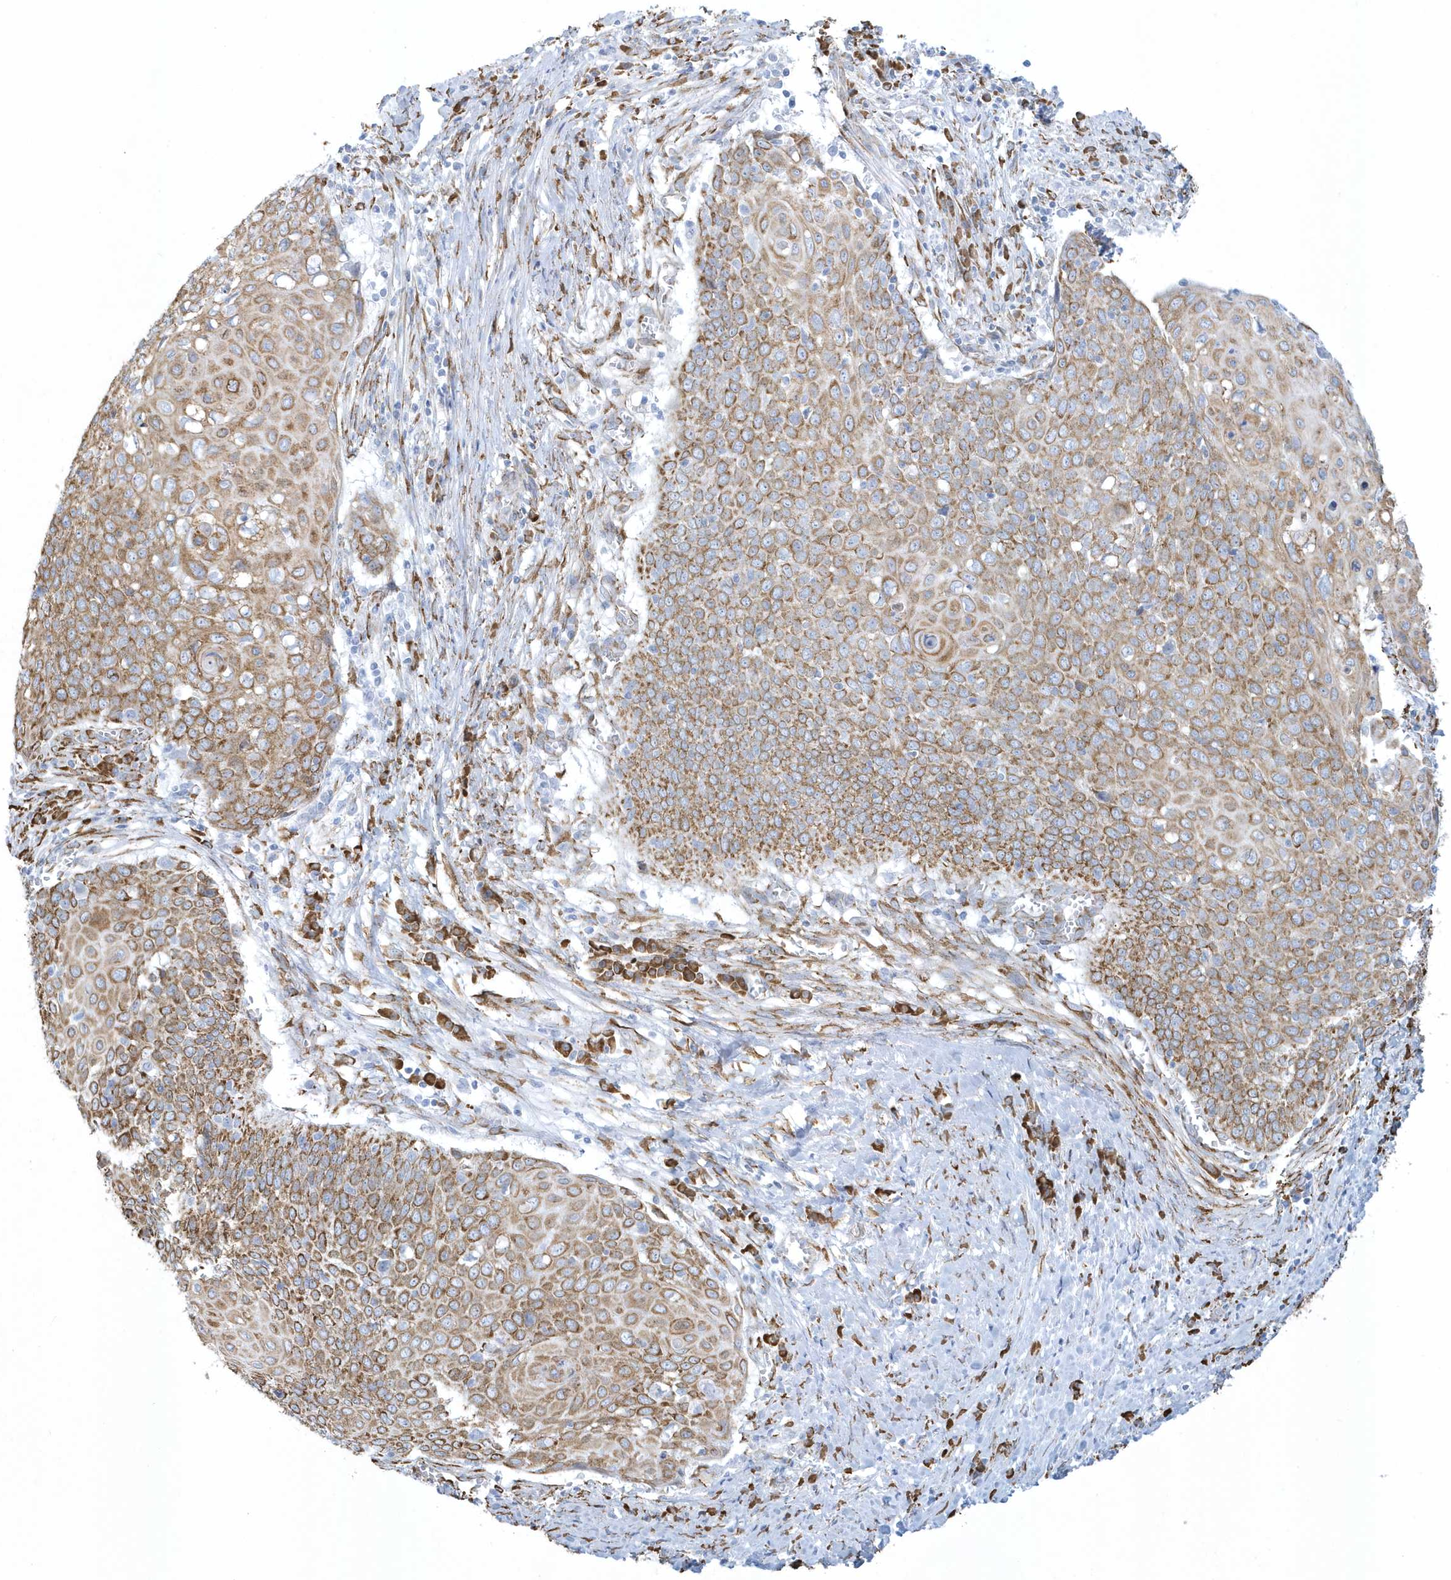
{"staining": {"intensity": "moderate", "quantity": ">75%", "location": "cytoplasmic/membranous"}, "tissue": "cervical cancer", "cell_type": "Tumor cells", "image_type": "cancer", "snomed": [{"axis": "morphology", "description": "Squamous cell carcinoma, NOS"}, {"axis": "topography", "description": "Cervix"}], "caption": "A histopathology image of human squamous cell carcinoma (cervical) stained for a protein demonstrates moderate cytoplasmic/membranous brown staining in tumor cells. The protein is stained brown, and the nuclei are stained in blue (DAB IHC with brightfield microscopy, high magnification).", "gene": "DCAF1", "patient": {"sex": "female", "age": 39}}